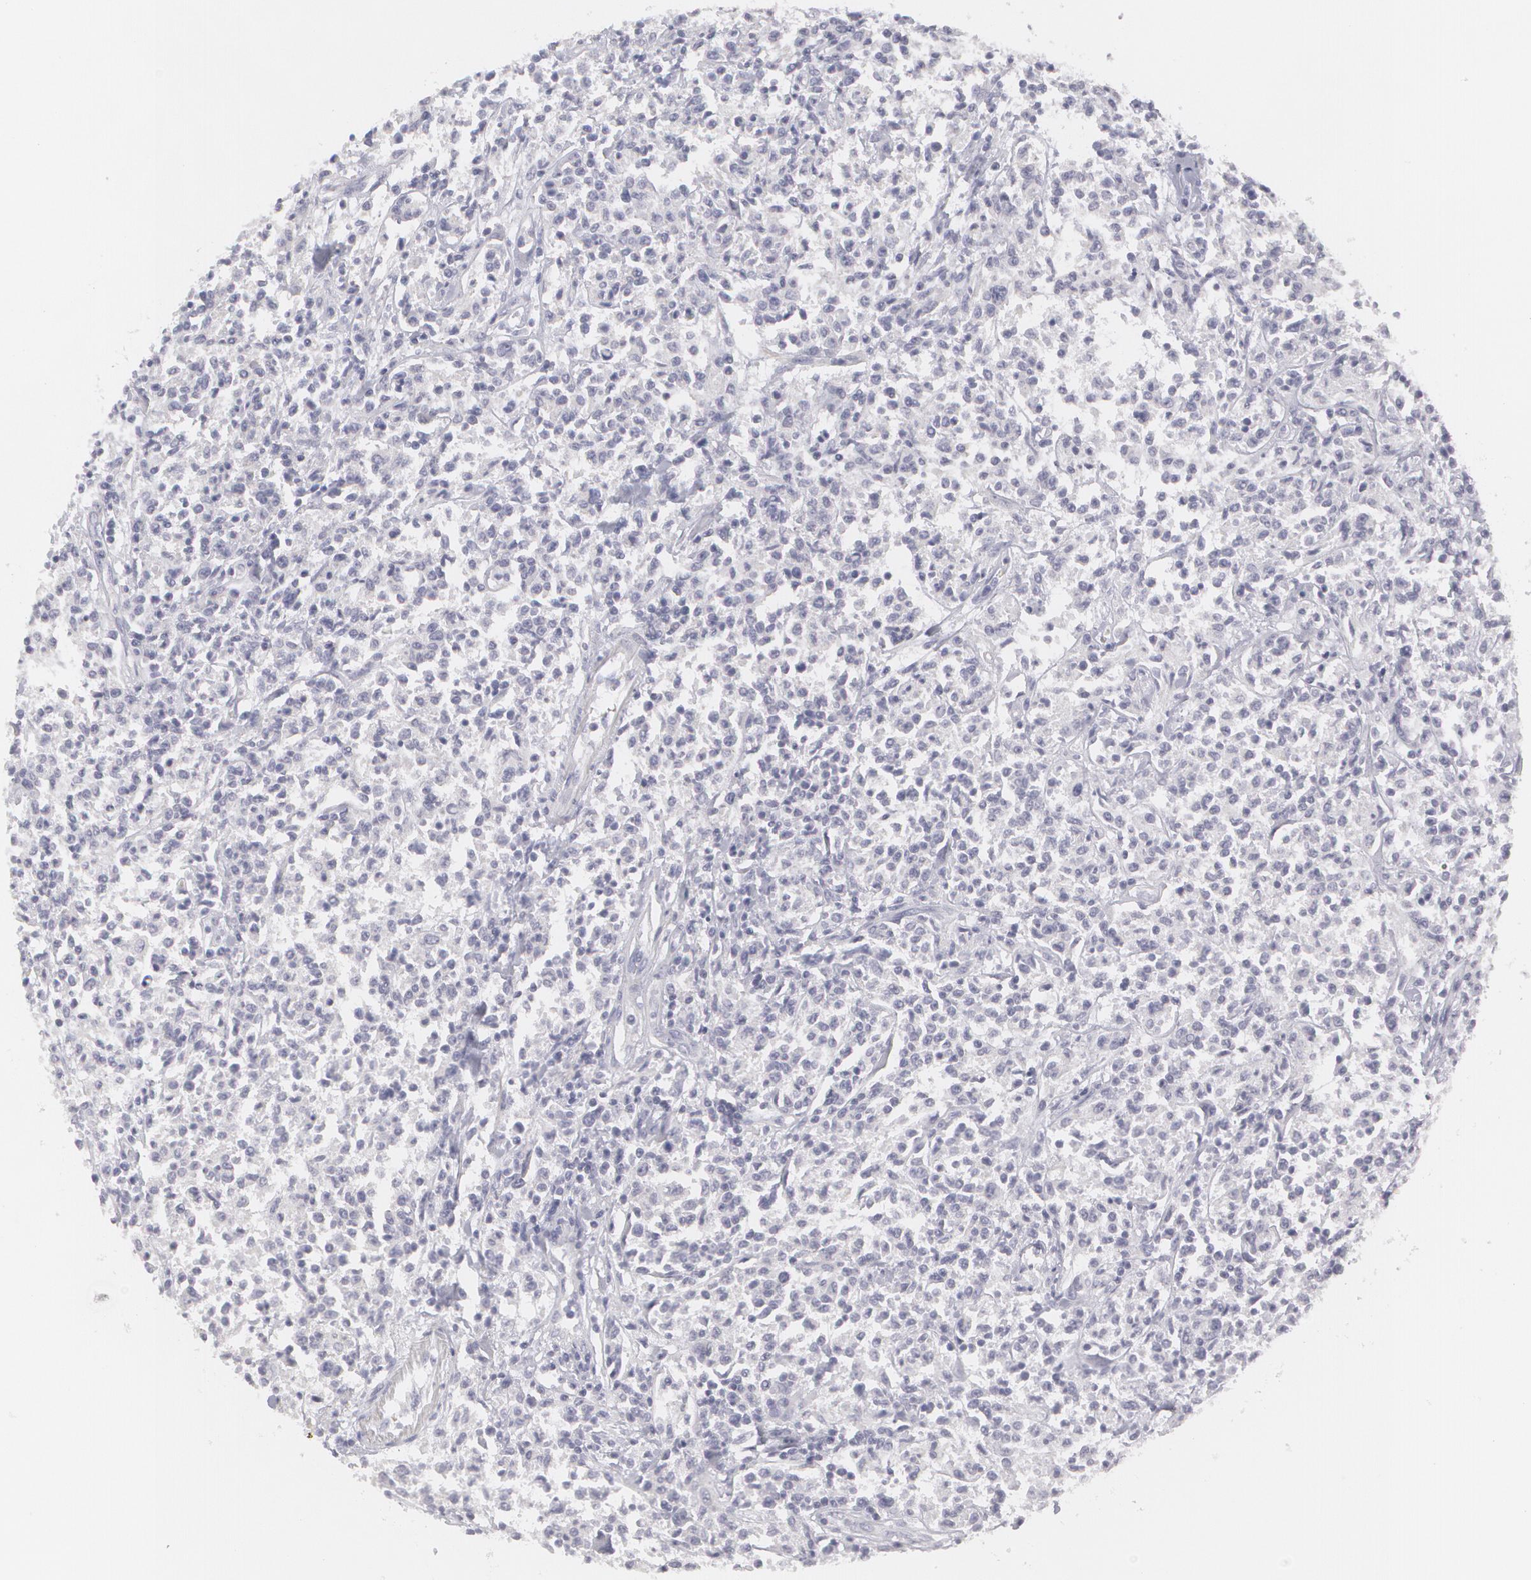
{"staining": {"intensity": "negative", "quantity": "none", "location": "none"}, "tissue": "lymphoma", "cell_type": "Tumor cells", "image_type": "cancer", "snomed": [{"axis": "morphology", "description": "Malignant lymphoma, non-Hodgkin's type, Low grade"}, {"axis": "topography", "description": "Small intestine"}], "caption": "Immunohistochemistry micrograph of neoplastic tissue: human lymphoma stained with DAB exhibits no significant protein expression in tumor cells.", "gene": "MBNL3", "patient": {"sex": "female", "age": 59}}